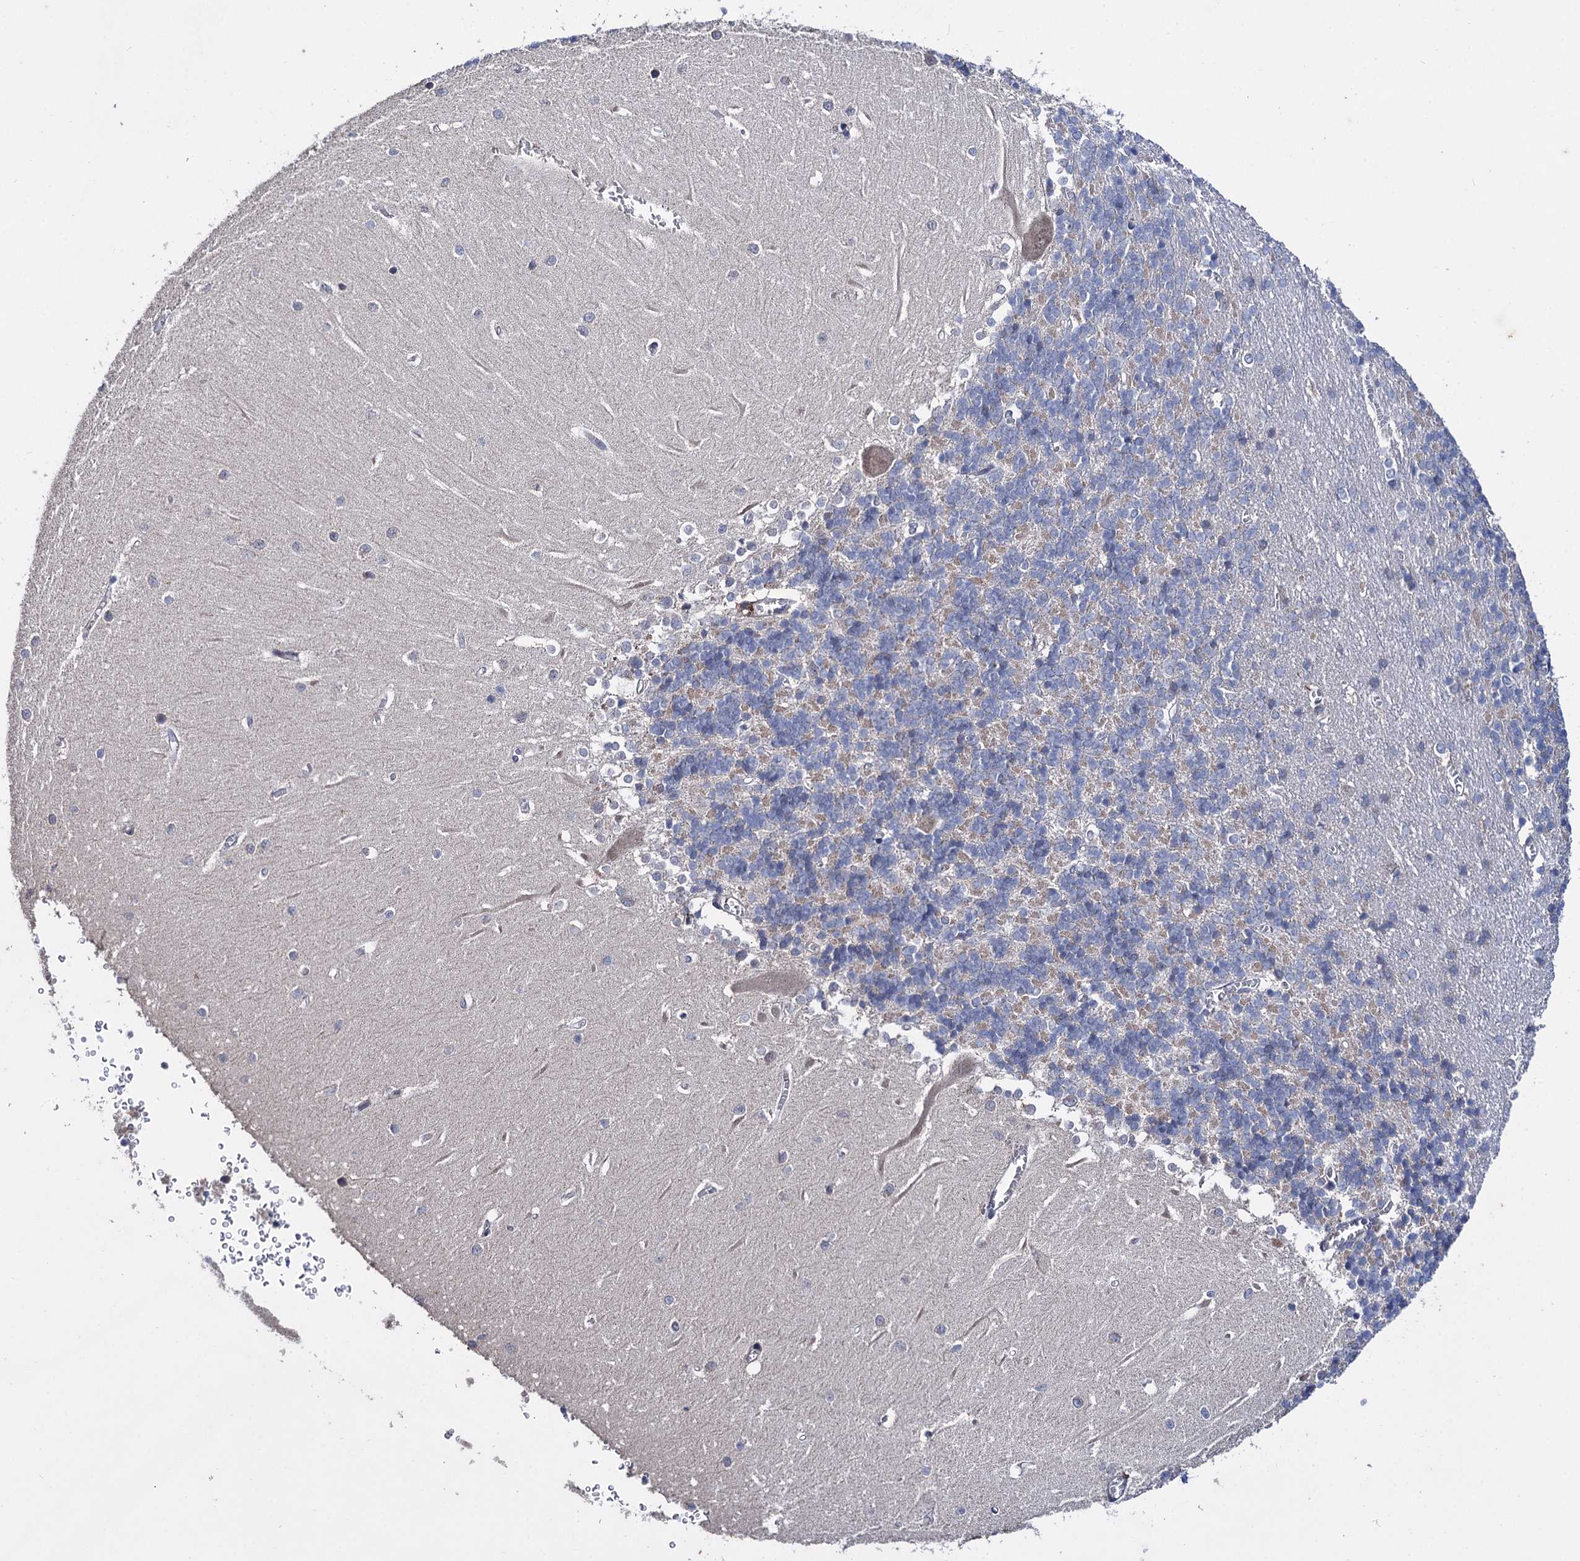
{"staining": {"intensity": "moderate", "quantity": "<25%", "location": "cytoplasmic/membranous"}, "tissue": "cerebellum", "cell_type": "Cells in granular layer", "image_type": "normal", "snomed": [{"axis": "morphology", "description": "Normal tissue, NOS"}, {"axis": "topography", "description": "Cerebellum"}], "caption": "DAB immunohistochemical staining of normal cerebellum displays moderate cytoplasmic/membranous protein expression in about <25% of cells in granular layer.", "gene": "CLPB", "patient": {"sex": "male", "age": 37}}